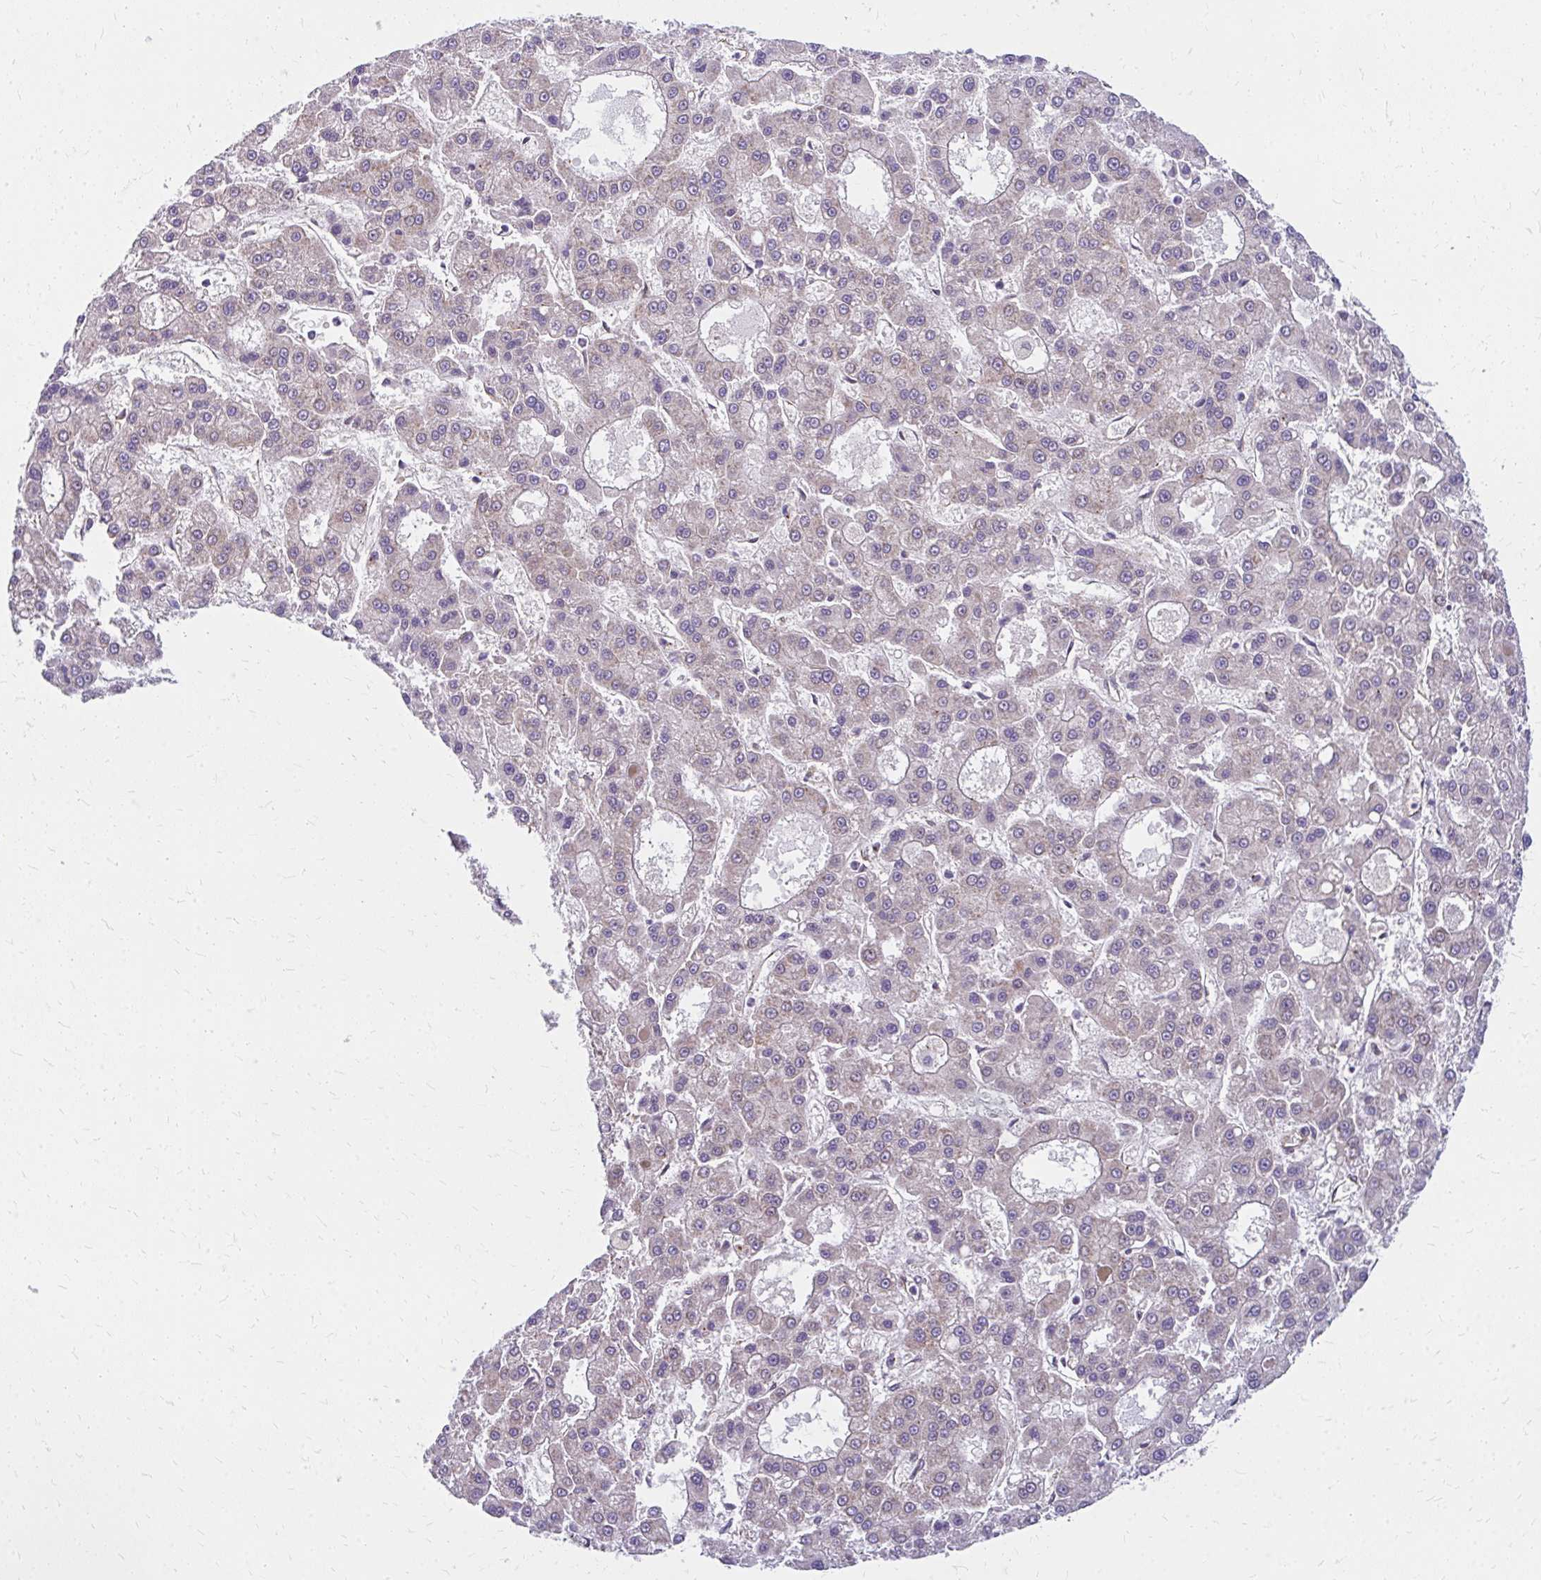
{"staining": {"intensity": "negative", "quantity": "none", "location": "none"}, "tissue": "liver cancer", "cell_type": "Tumor cells", "image_type": "cancer", "snomed": [{"axis": "morphology", "description": "Carcinoma, Hepatocellular, NOS"}, {"axis": "topography", "description": "Liver"}], "caption": "An immunohistochemistry micrograph of liver hepatocellular carcinoma is shown. There is no staining in tumor cells of liver hepatocellular carcinoma.", "gene": "RSKR", "patient": {"sex": "male", "age": 70}}